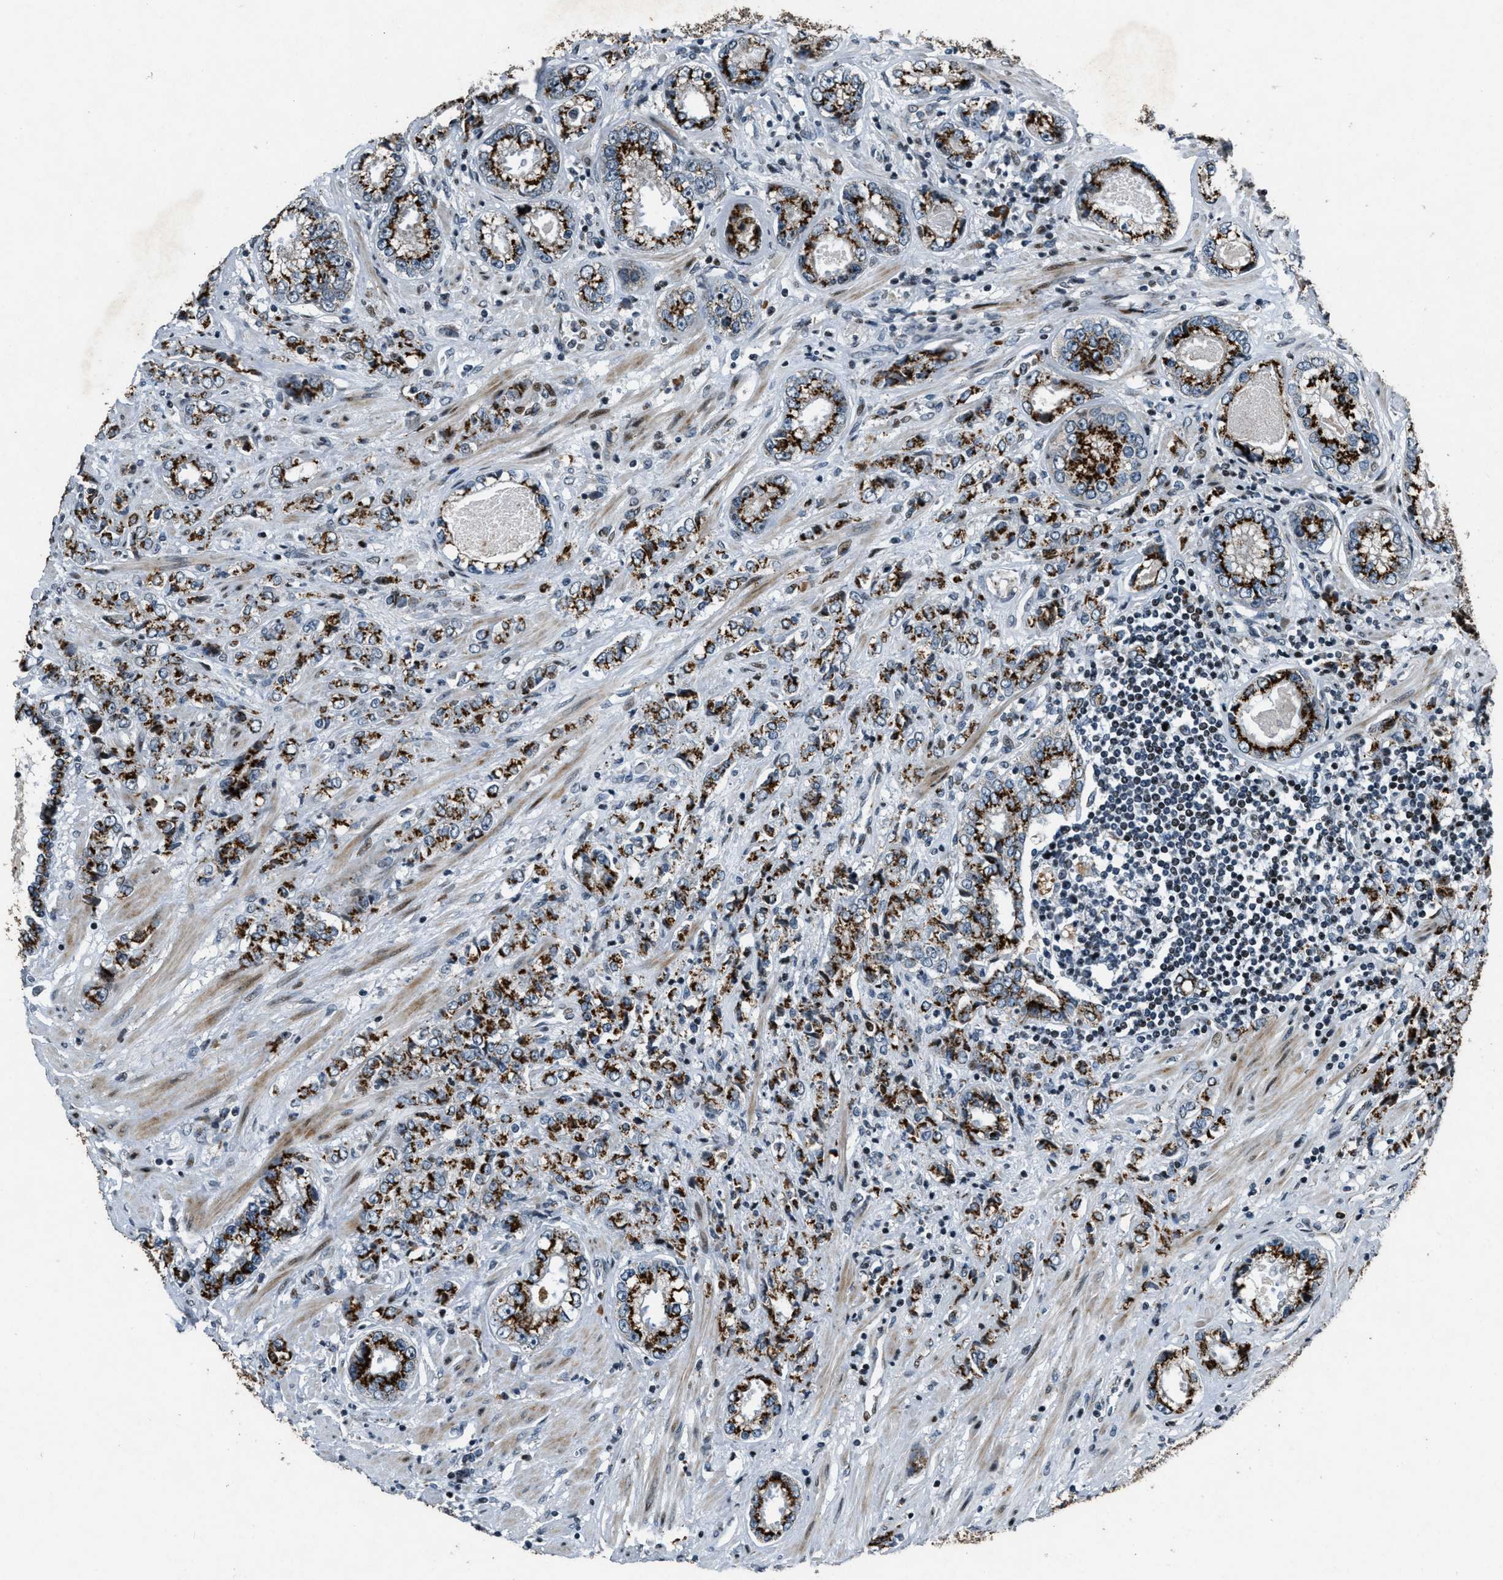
{"staining": {"intensity": "strong", "quantity": ">75%", "location": "cytoplasmic/membranous"}, "tissue": "prostate cancer", "cell_type": "Tumor cells", "image_type": "cancer", "snomed": [{"axis": "morphology", "description": "Adenocarcinoma, High grade"}, {"axis": "topography", "description": "Prostate"}], "caption": "About >75% of tumor cells in human prostate cancer exhibit strong cytoplasmic/membranous protein expression as visualized by brown immunohistochemical staining.", "gene": "GPC6", "patient": {"sex": "male", "age": 61}}